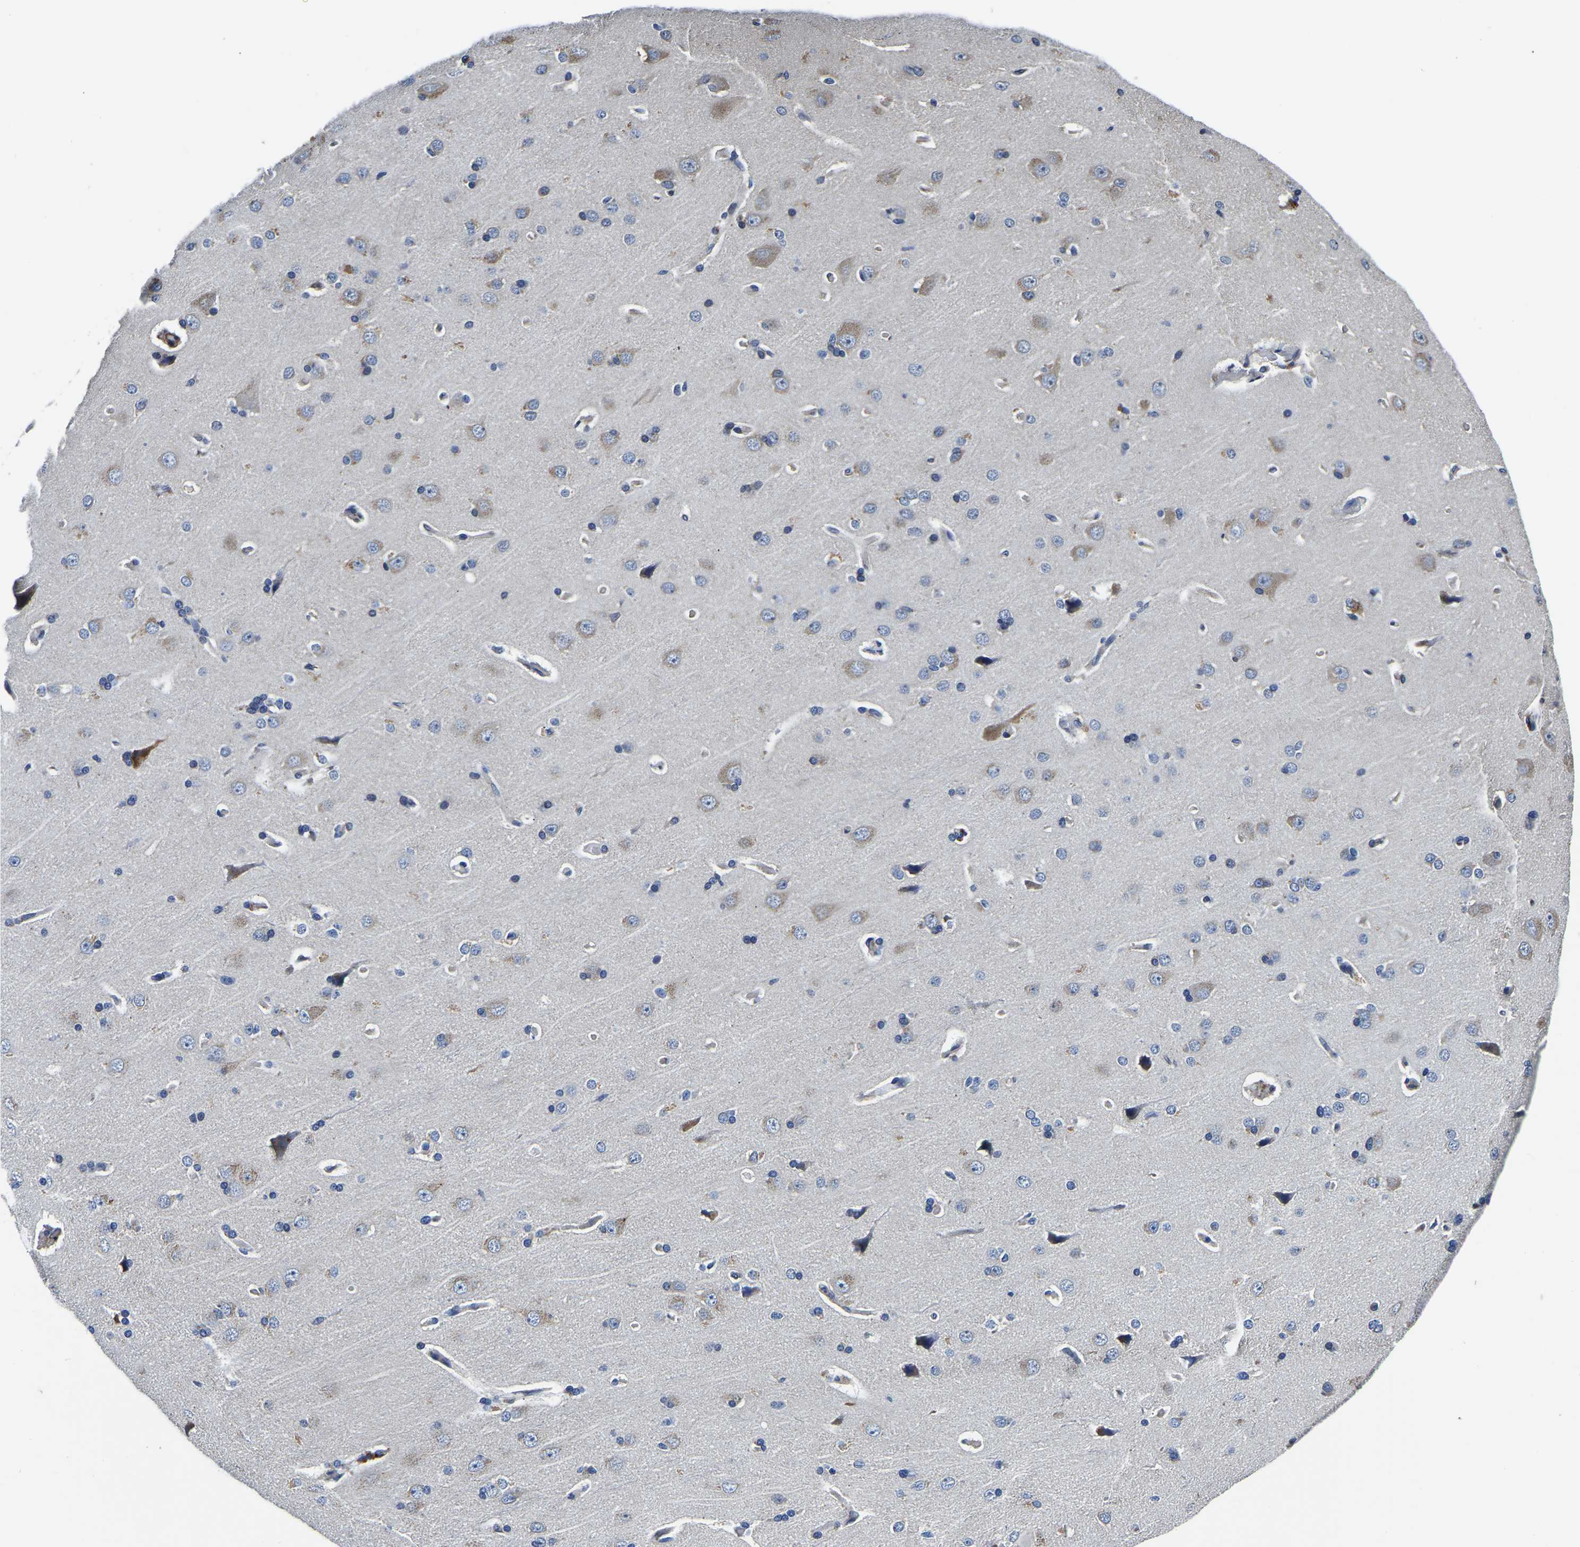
{"staining": {"intensity": "weak", "quantity": ">75%", "location": "cytoplasmic/membranous"}, "tissue": "cerebral cortex", "cell_type": "Endothelial cells", "image_type": "normal", "snomed": [{"axis": "morphology", "description": "Normal tissue, NOS"}, {"axis": "topography", "description": "Cerebral cortex"}], "caption": "A low amount of weak cytoplasmic/membranous staining is identified in about >75% of endothelial cells in normal cerebral cortex.", "gene": "KCTD17", "patient": {"sex": "male", "age": 62}}